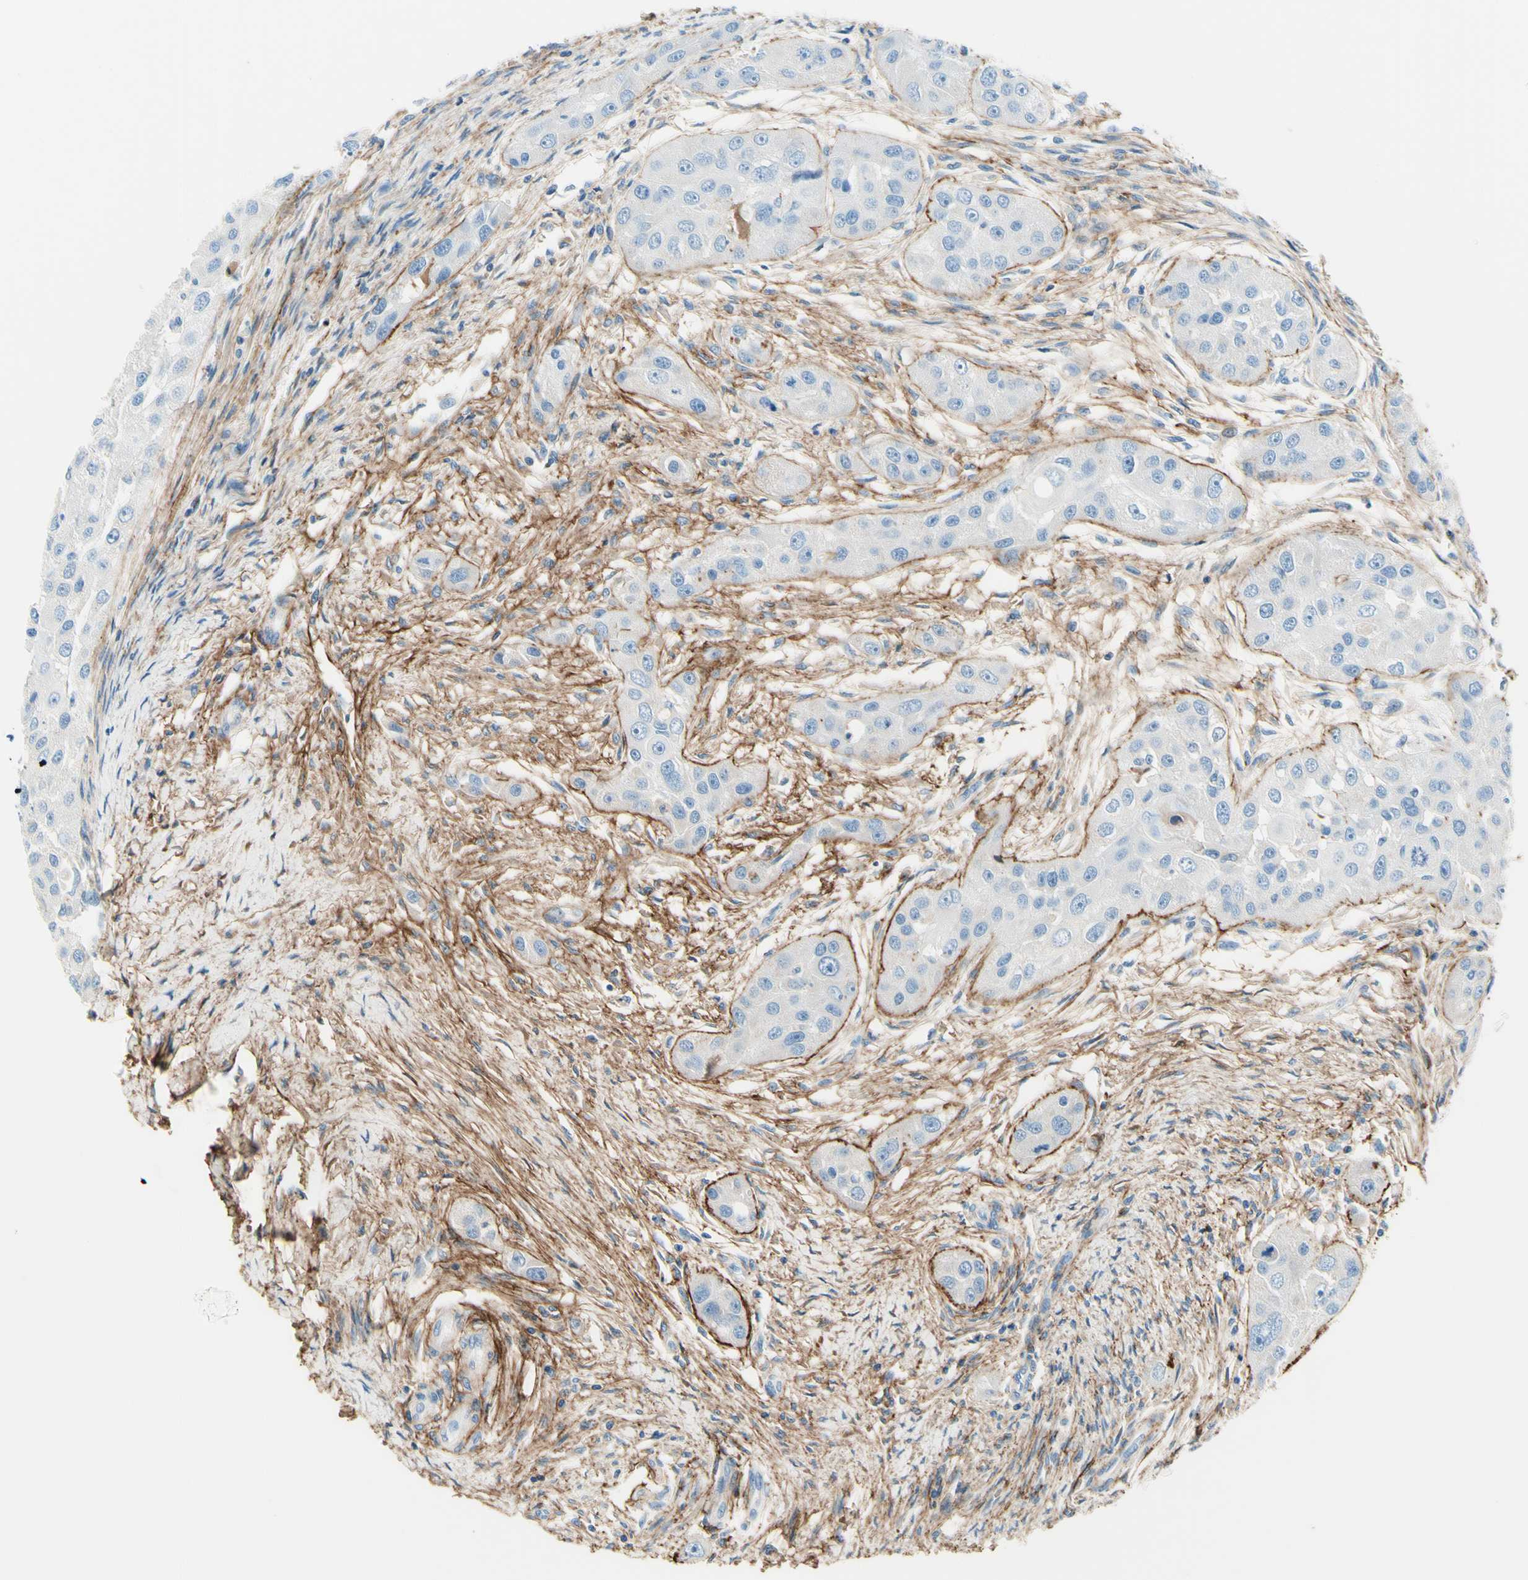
{"staining": {"intensity": "negative", "quantity": "none", "location": "none"}, "tissue": "head and neck cancer", "cell_type": "Tumor cells", "image_type": "cancer", "snomed": [{"axis": "morphology", "description": "Normal tissue, NOS"}, {"axis": "morphology", "description": "Squamous cell carcinoma, NOS"}, {"axis": "topography", "description": "Skeletal muscle"}, {"axis": "topography", "description": "Head-Neck"}], "caption": "This histopathology image is of head and neck cancer stained with immunohistochemistry (IHC) to label a protein in brown with the nuclei are counter-stained blue. There is no staining in tumor cells.", "gene": "MFAP5", "patient": {"sex": "male", "age": 51}}